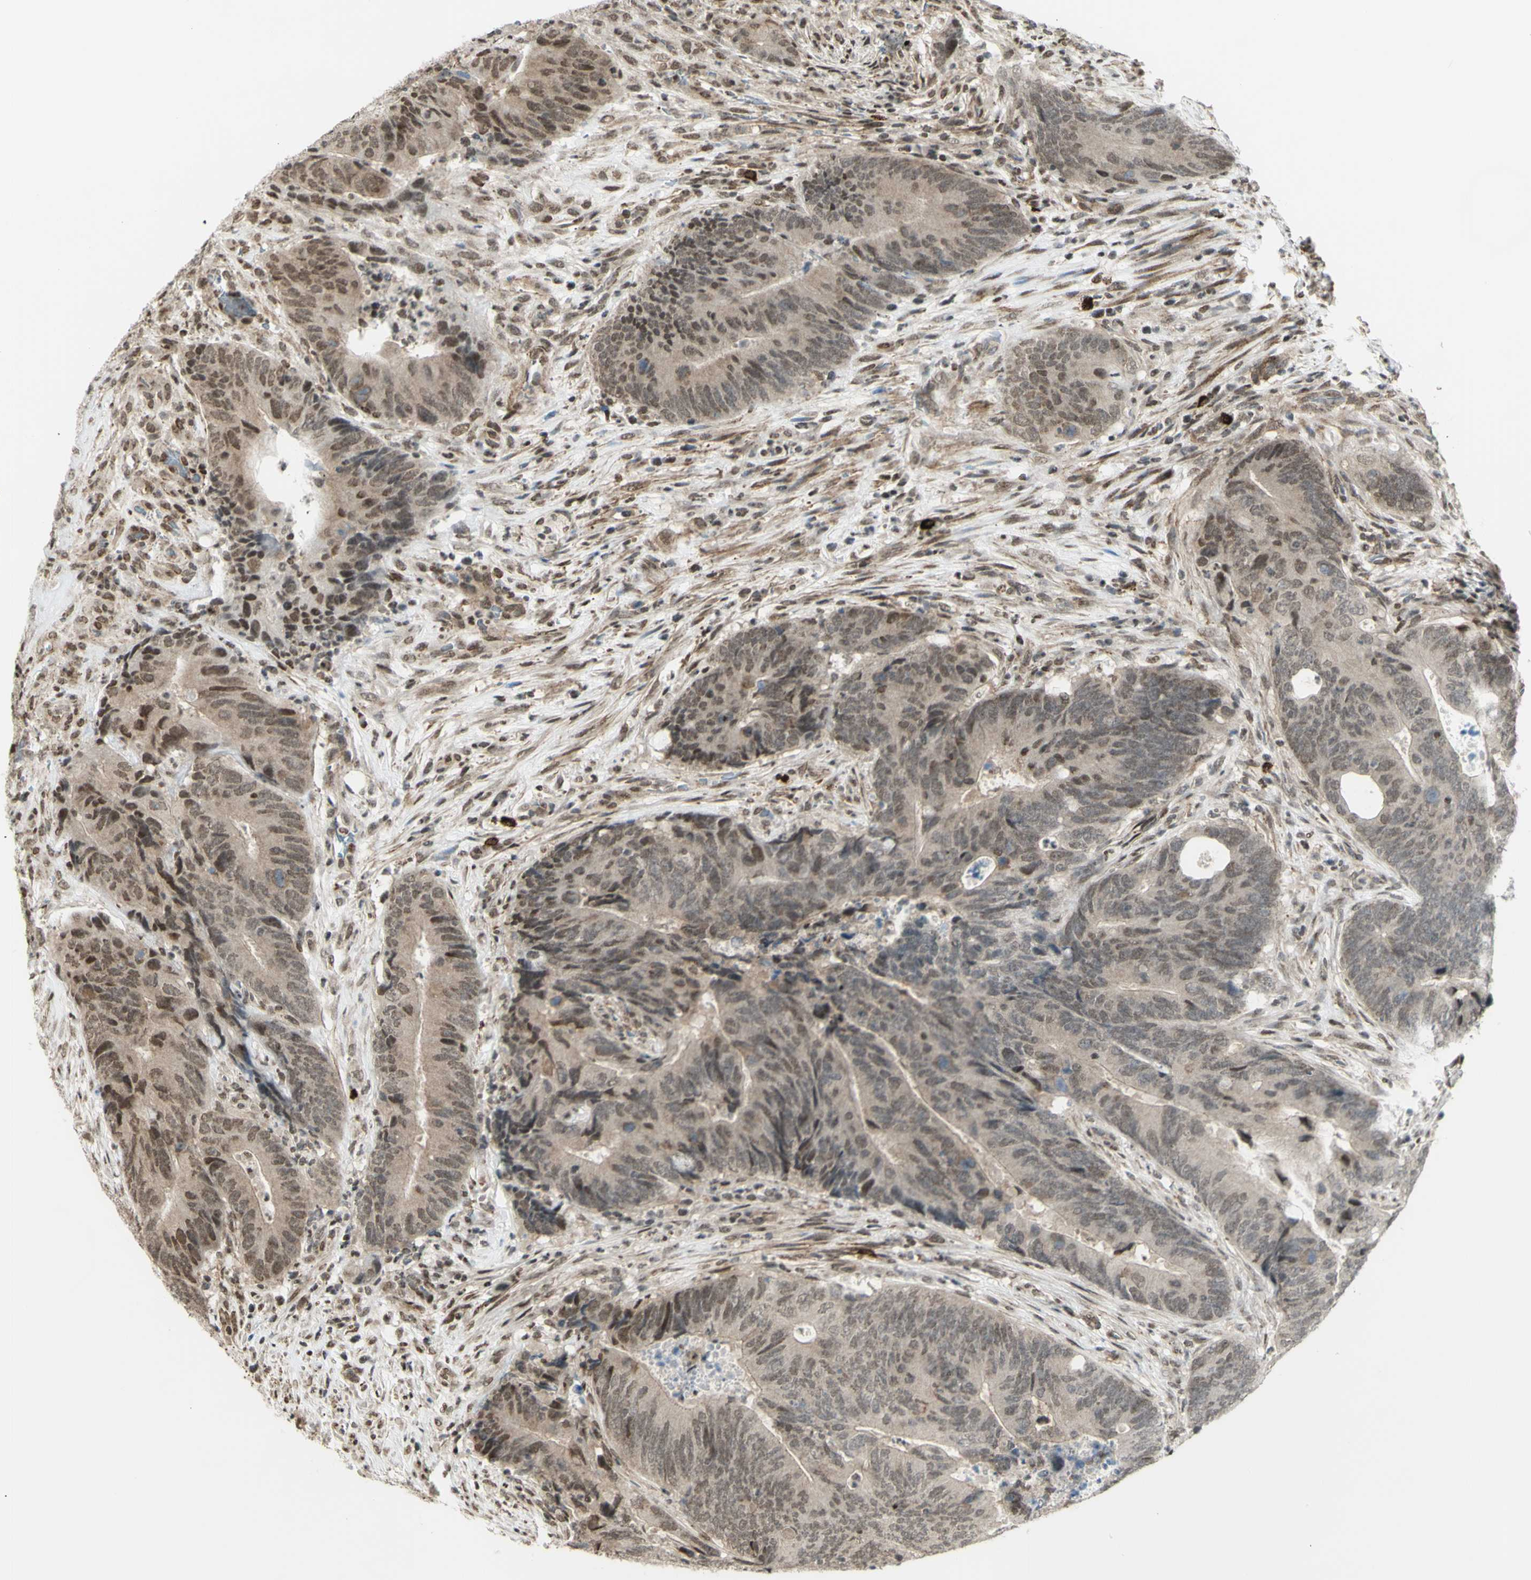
{"staining": {"intensity": "weak", "quantity": ">75%", "location": "nuclear"}, "tissue": "colorectal cancer", "cell_type": "Tumor cells", "image_type": "cancer", "snomed": [{"axis": "morphology", "description": "Normal tissue, NOS"}, {"axis": "morphology", "description": "Adenocarcinoma, NOS"}, {"axis": "topography", "description": "Colon"}], "caption": "Protein staining of adenocarcinoma (colorectal) tissue shows weak nuclear expression in about >75% of tumor cells.", "gene": "ZMYM6", "patient": {"sex": "male", "age": 56}}